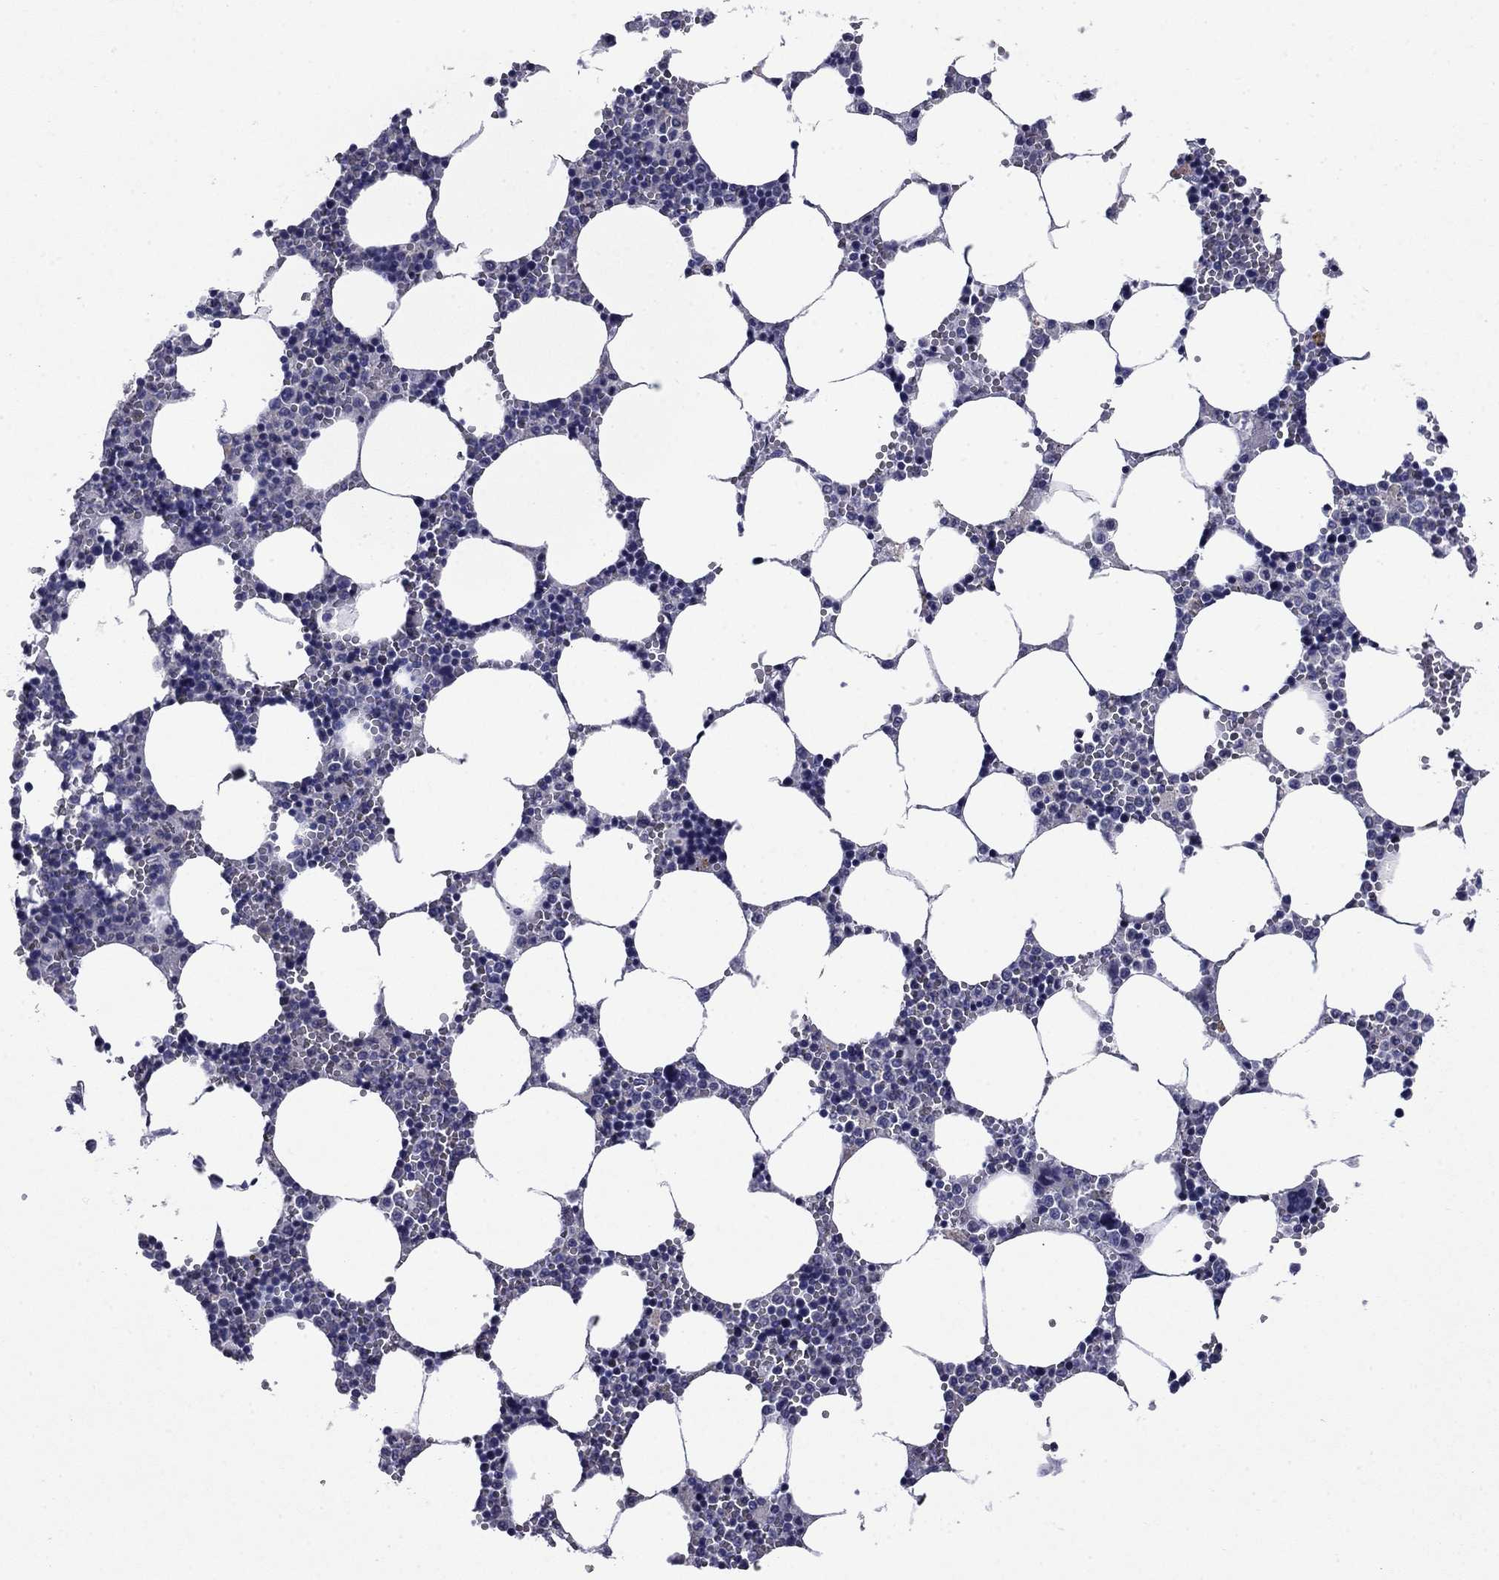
{"staining": {"intensity": "negative", "quantity": "none", "location": "none"}, "tissue": "bone marrow", "cell_type": "Hematopoietic cells", "image_type": "normal", "snomed": [{"axis": "morphology", "description": "Normal tissue, NOS"}, {"axis": "topography", "description": "Bone marrow"}], "caption": "High magnification brightfield microscopy of unremarkable bone marrow stained with DAB (brown) and counterstained with hematoxylin (blue): hematopoietic cells show no significant positivity. (Brightfield microscopy of DAB immunohistochemistry (IHC) at high magnification).", "gene": "CFAP119", "patient": {"sex": "female", "age": 64}}